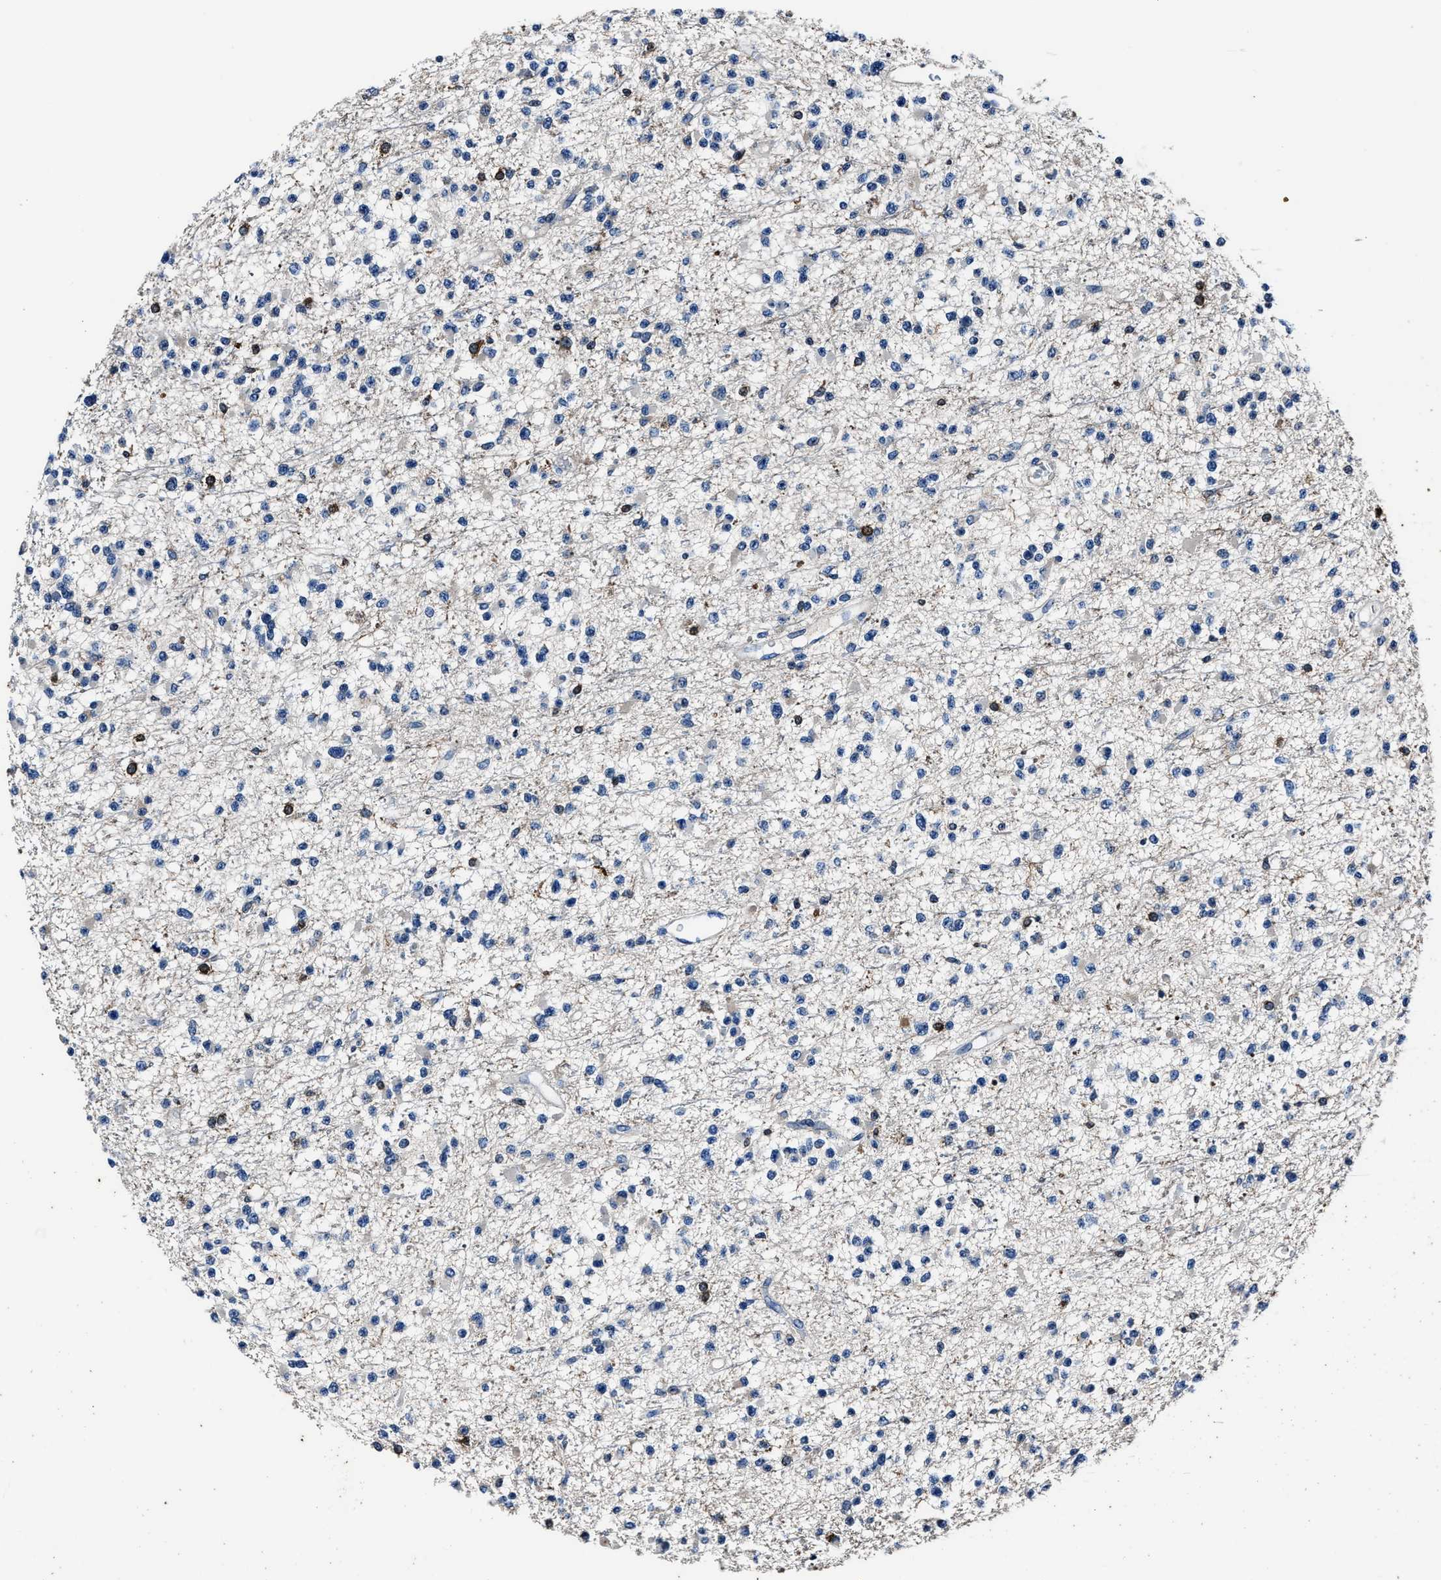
{"staining": {"intensity": "moderate", "quantity": "<25%", "location": "cytoplasmic/membranous"}, "tissue": "glioma", "cell_type": "Tumor cells", "image_type": "cancer", "snomed": [{"axis": "morphology", "description": "Glioma, malignant, Low grade"}, {"axis": "topography", "description": "Brain"}], "caption": "Brown immunohistochemical staining in human malignant glioma (low-grade) reveals moderate cytoplasmic/membranous expression in approximately <25% of tumor cells. The protein of interest is stained brown, and the nuclei are stained in blue (DAB (3,3'-diaminobenzidine) IHC with brightfield microscopy, high magnification).", "gene": "FTL", "patient": {"sex": "female", "age": 22}}